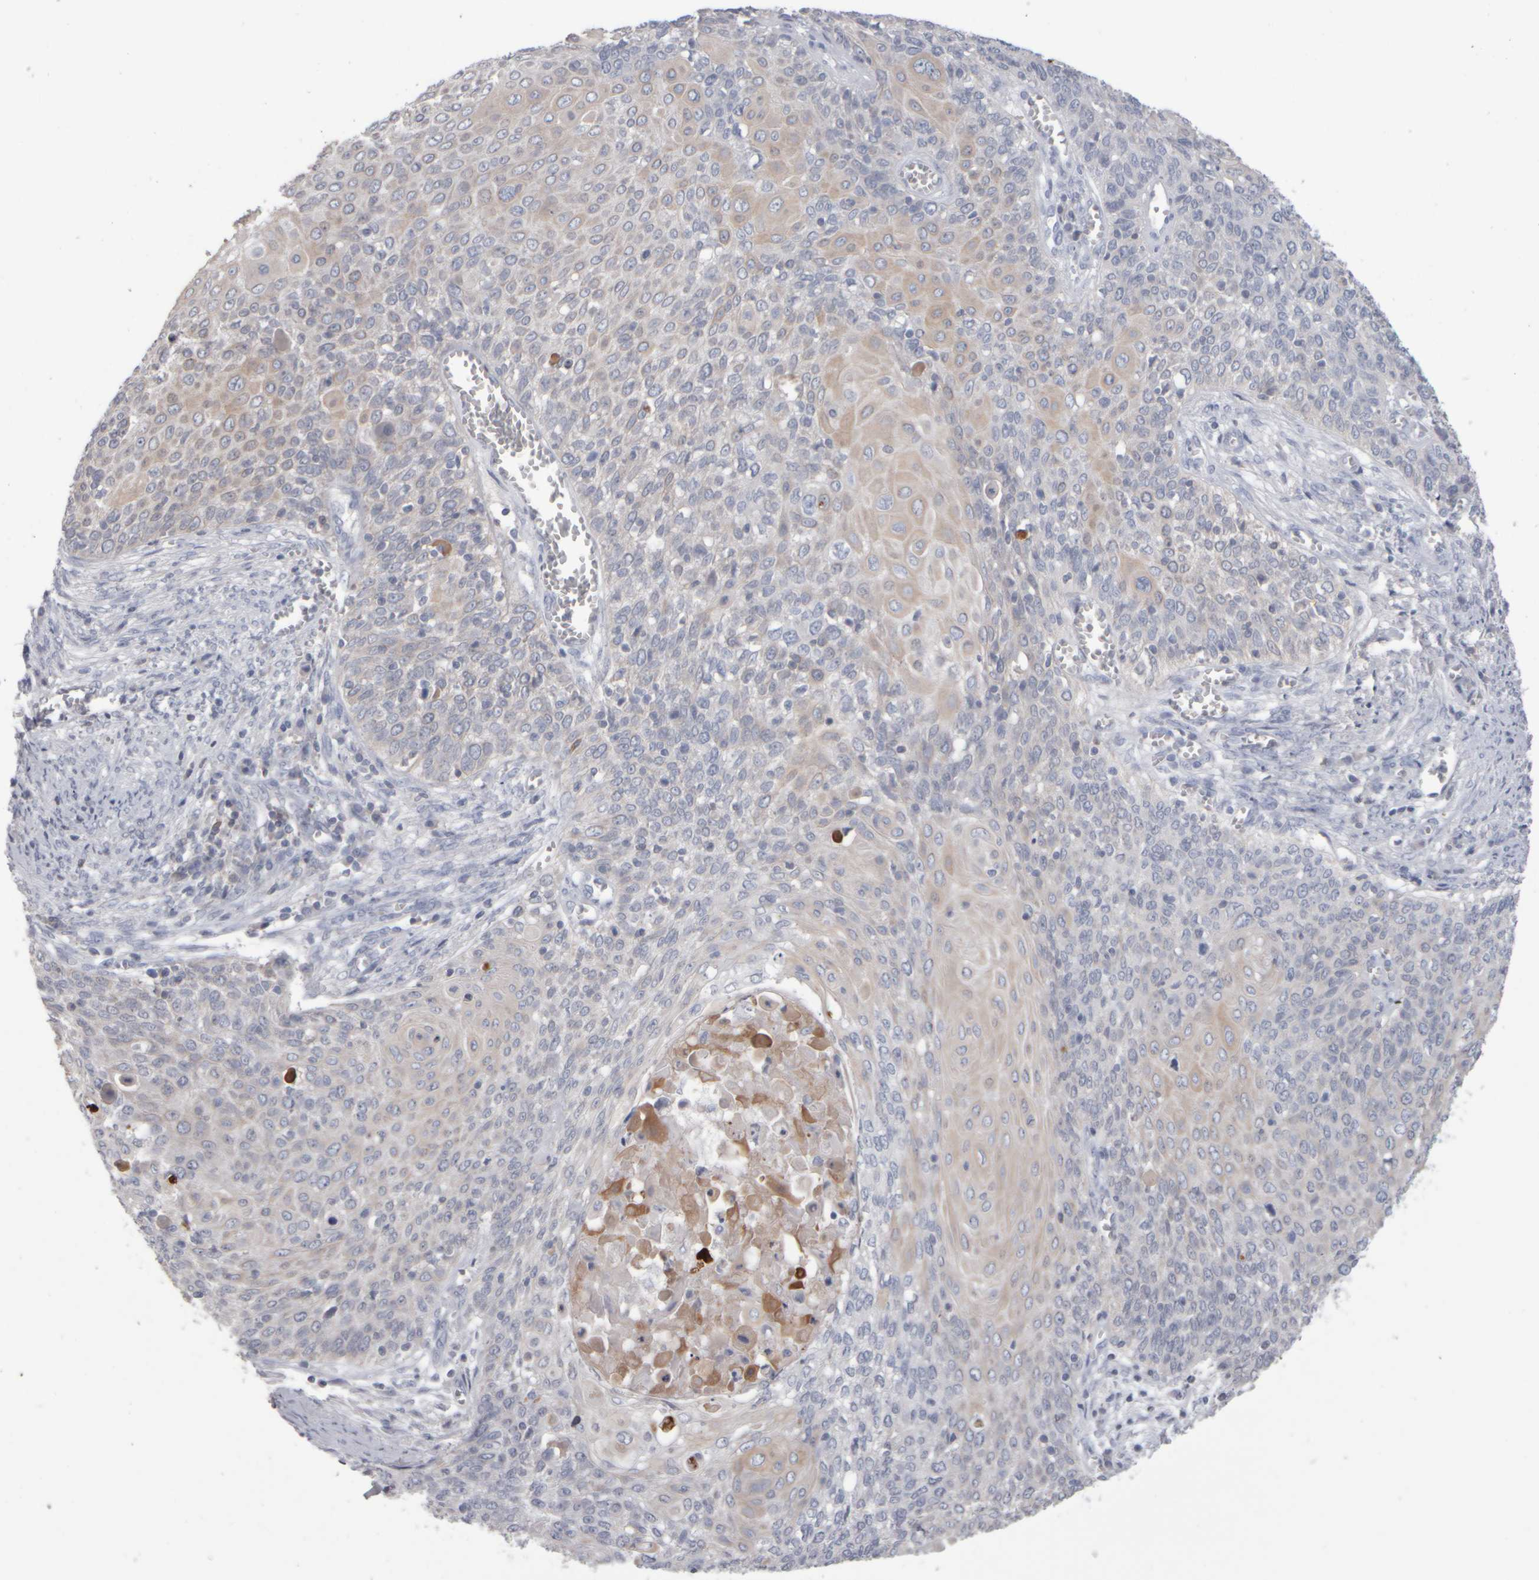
{"staining": {"intensity": "weak", "quantity": "<25%", "location": "cytoplasmic/membranous"}, "tissue": "cervical cancer", "cell_type": "Tumor cells", "image_type": "cancer", "snomed": [{"axis": "morphology", "description": "Squamous cell carcinoma, NOS"}, {"axis": "topography", "description": "Cervix"}], "caption": "Image shows no protein positivity in tumor cells of cervical cancer (squamous cell carcinoma) tissue.", "gene": "EPHX2", "patient": {"sex": "female", "age": 39}}